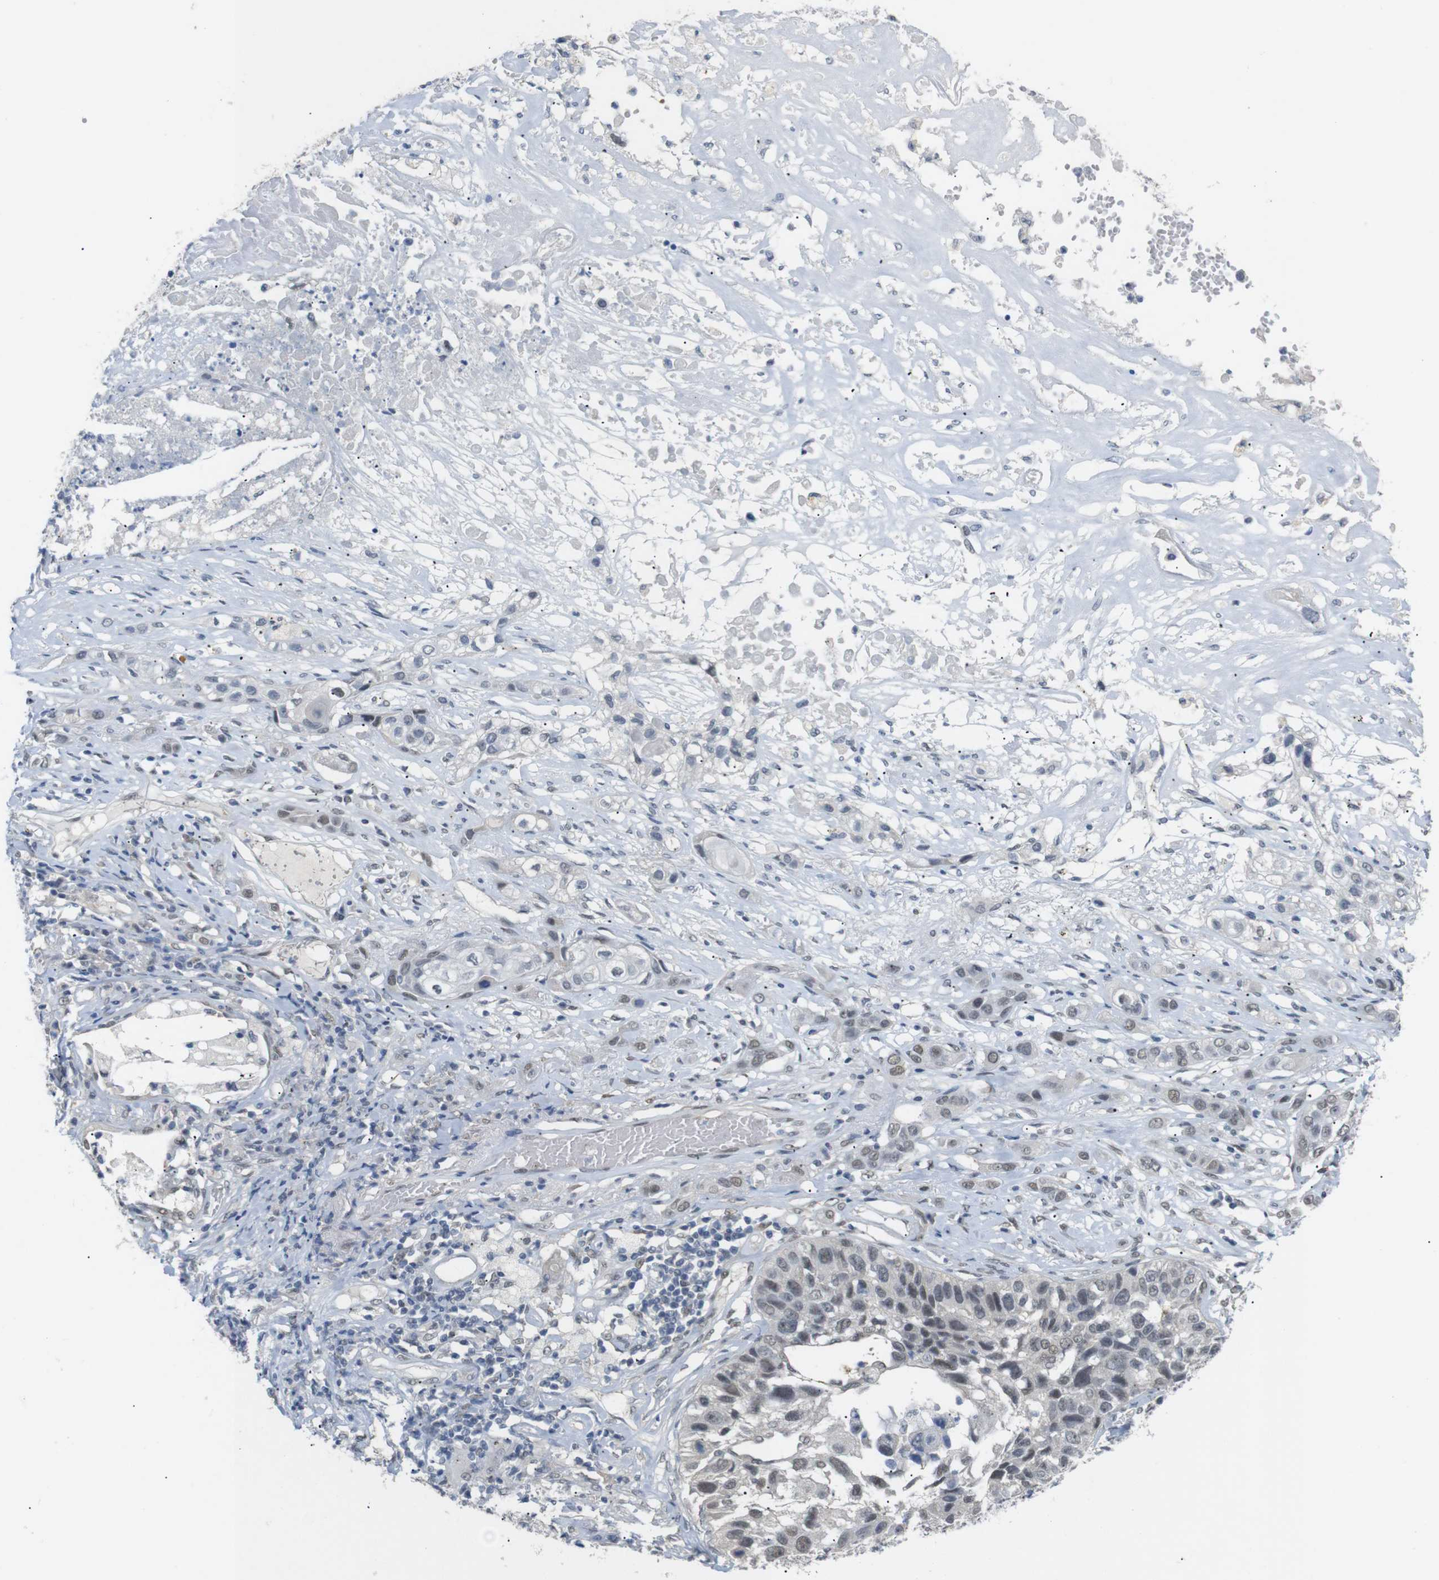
{"staining": {"intensity": "weak", "quantity": "25%-75%", "location": "nuclear"}, "tissue": "lung cancer", "cell_type": "Tumor cells", "image_type": "cancer", "snomed": [{"axis": "morphology", "description": "Squamous cell carcinoma, NOS"}, {"axis": "topography", "description": "Lung"}], "caption": "Brown immunohistochemical staining in human lung cancer demonstrates weak nuclear positivity in approximately 25%-75% of tumor cells.", "gene": "GPR158", "patient": {"sex": "male", "age": 71}}